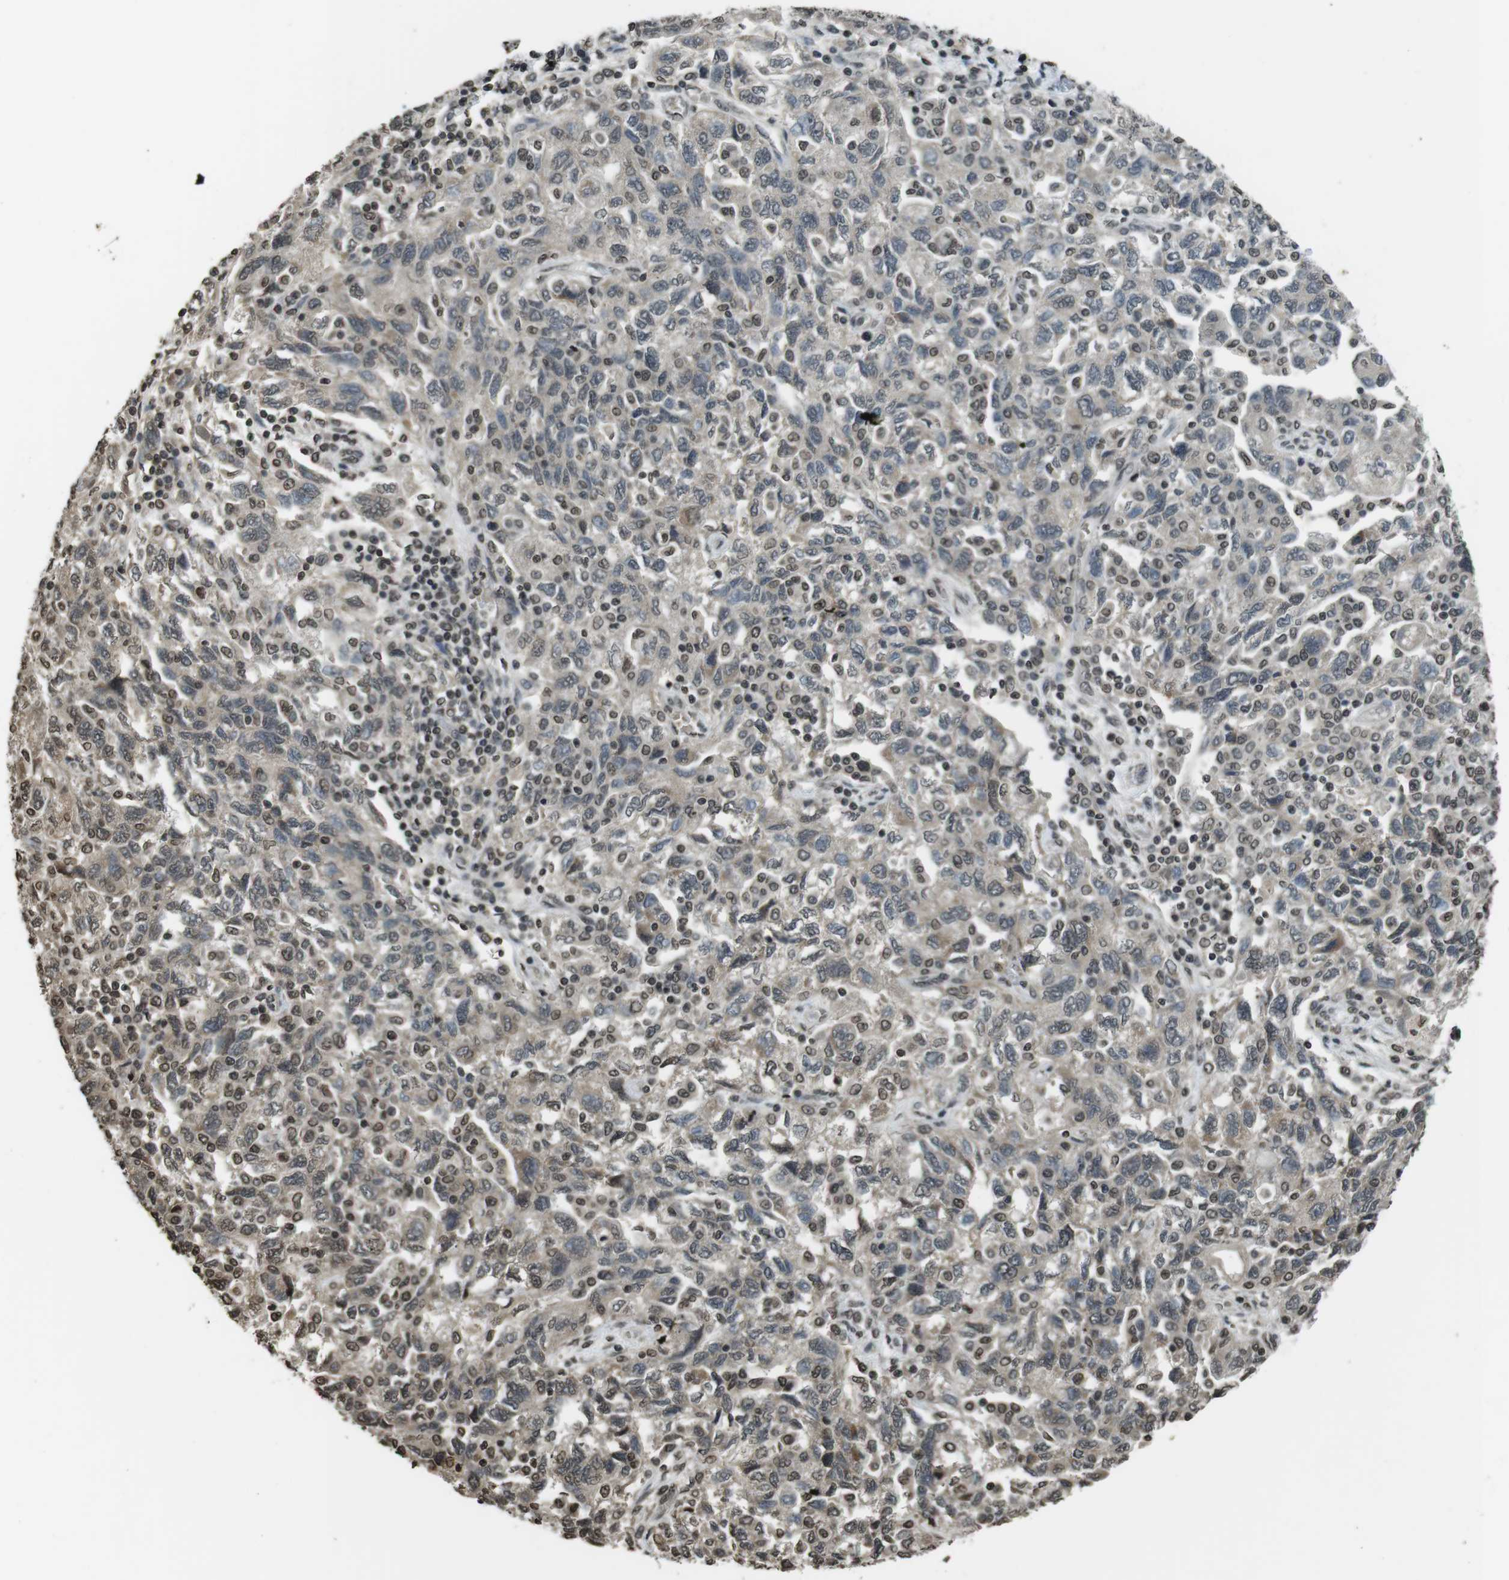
{"staining": {"intensity": "moderate", "quantity": "25%-75%", "location": "nuclear"}, "tissue": "ovarian cancer", "cell_type": "Tumor cells", "image_type": "cancer", "snomed": [{"axis": "morphology", "description": "Carcinoma, NOS"}, {"axis": "morphology", "description": "Cystadenocarcinoma, serous, NOS"}, {"axis": "topography", "description": "Ovary"}], "caption": "A brown stain labels moderate nuclear positivity of a protein in ovarian serous cystadenocarcinoma tumor cells.", "gene": "MAF", "patient": {"sex": "female", "age": 69}}